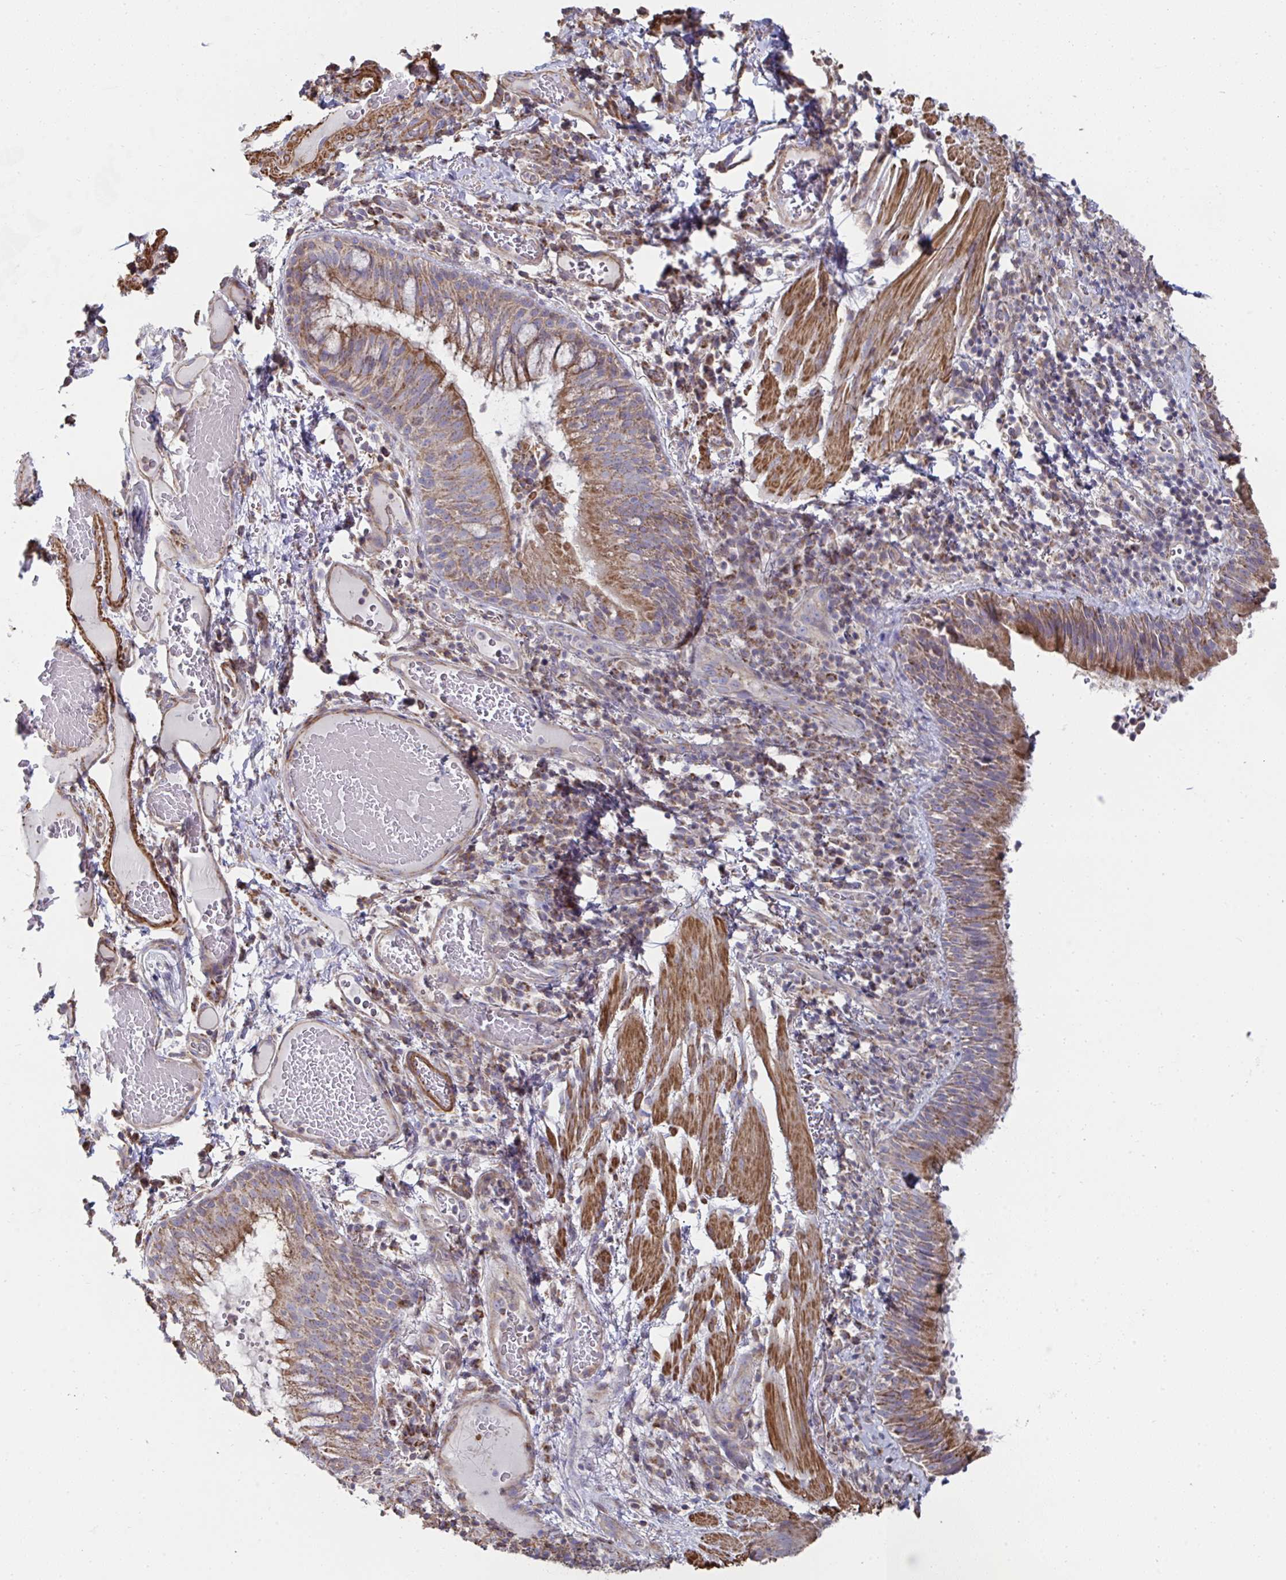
{"staining": {"intensity": "moderate", "quantity": ">75%", "location": "cytoplasmic/membranous"}, "tissue": "bronchus", "cell_type": "Respiratory epithelial cells", "image_type": "normal", "snomed": [{"axis": "morphology", "description": "Normal tissue, NOS"}, {"axis": "topography", "description": "Lymph node"}, {"axis": "topography", "description": "Bronchus"}], "caption": "Protein staining demonstrates moderate cytoplasmic/membranous expression in about >75% of respiratory epithelial cells in unremarkable bronchus. Nuclei are stained in blue.", "gene": "DZANK1", "patient": {"sex": "male", "age": 56}}